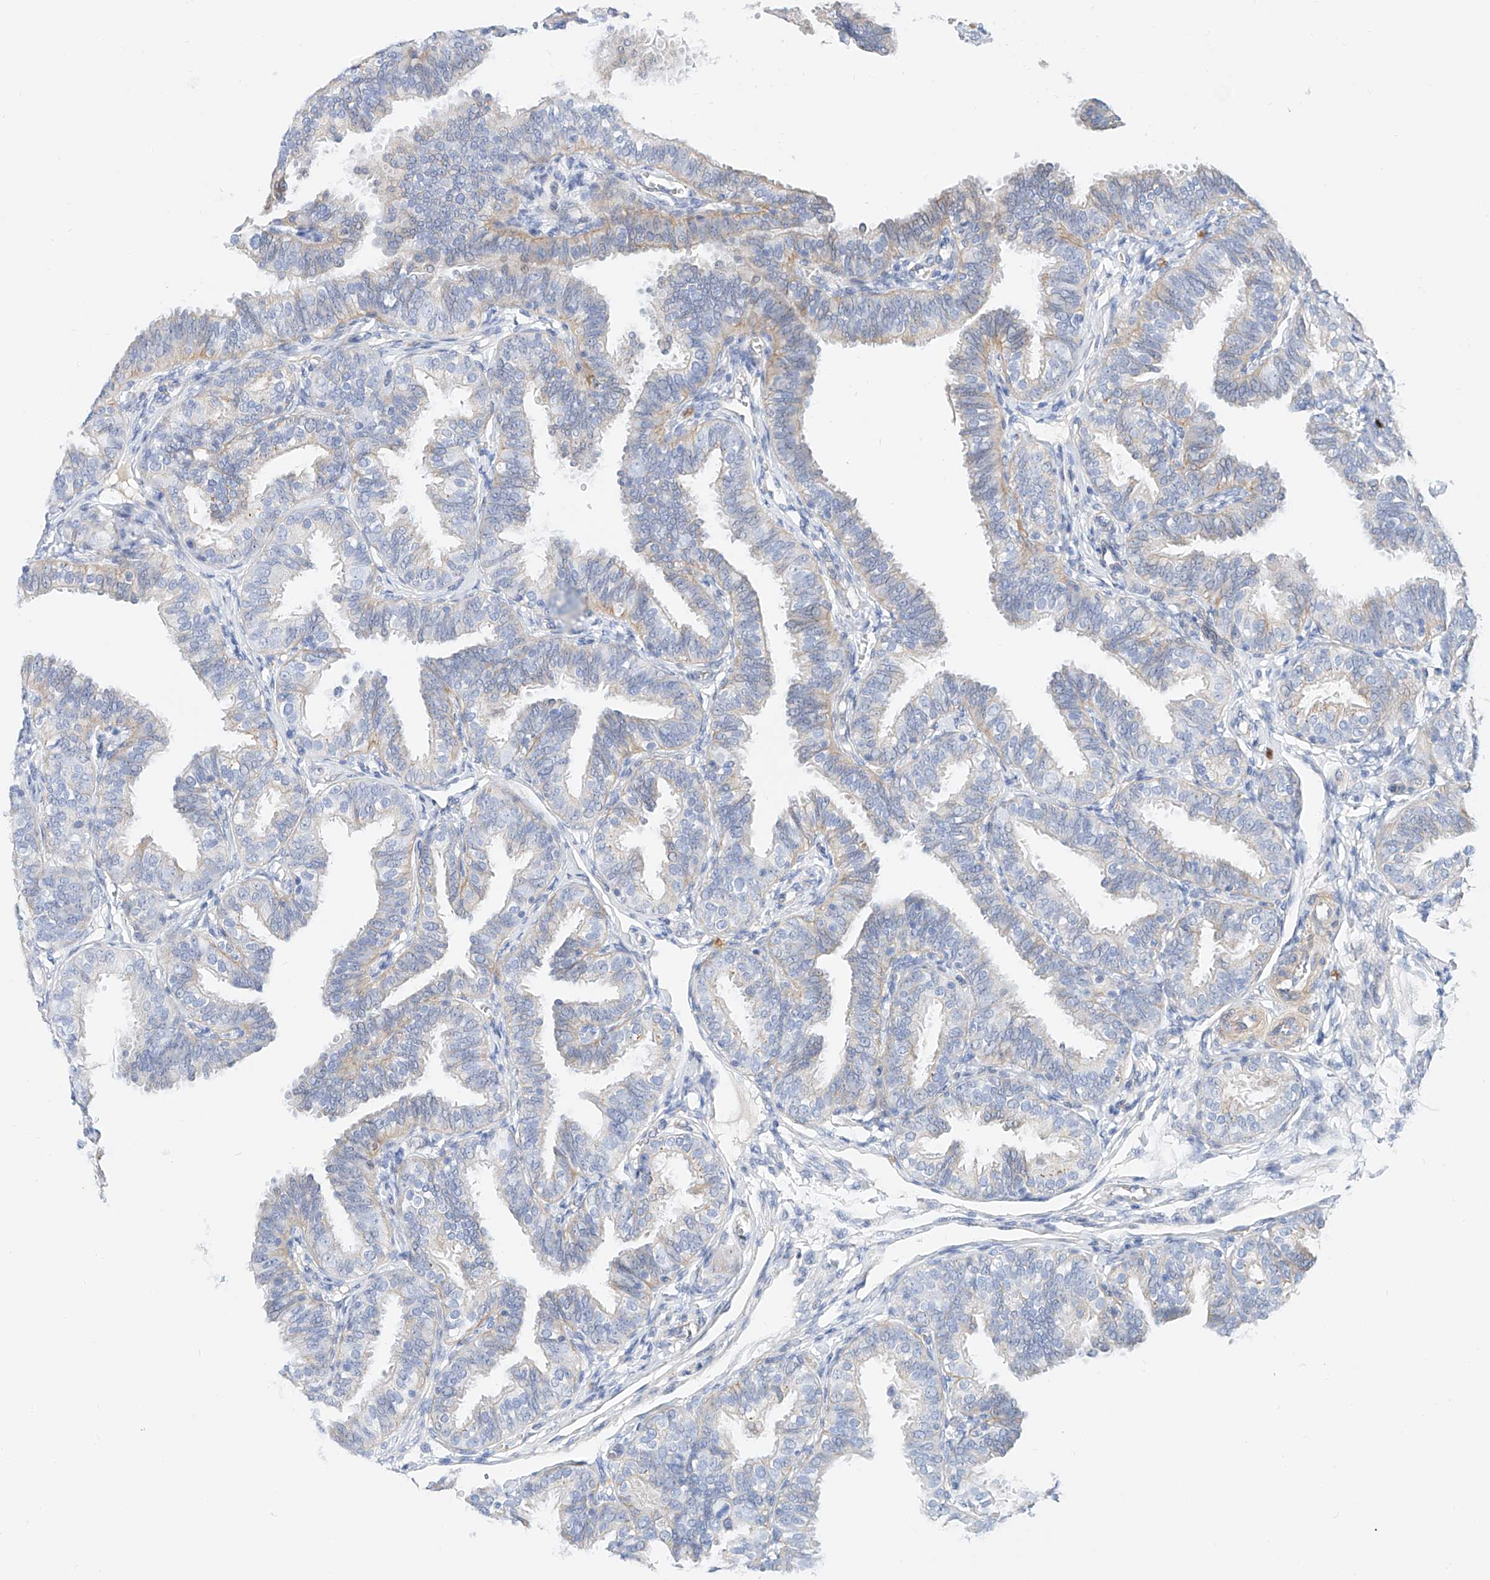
{"staining": {"intensity": "weak", "quantity": "<25%", "location": "cytoplasmic/membranous"}, "tissue": "fallopian tube", "cell_type": "Glandular cells", "image_type": "normal", "snomed": [{"axis": "morphology", "description": "Normal tissue, NOS"}, {"axis": "topography", "description": "Fallopian tube"}], "caption": "High power microscopy micrograph of an immunohistochemistry image of unremarkable fallopian tube, revealing no significant staining in glandular cells.", "gene": "SBSPON", "patient": {"sex": "female", "age": 35}}